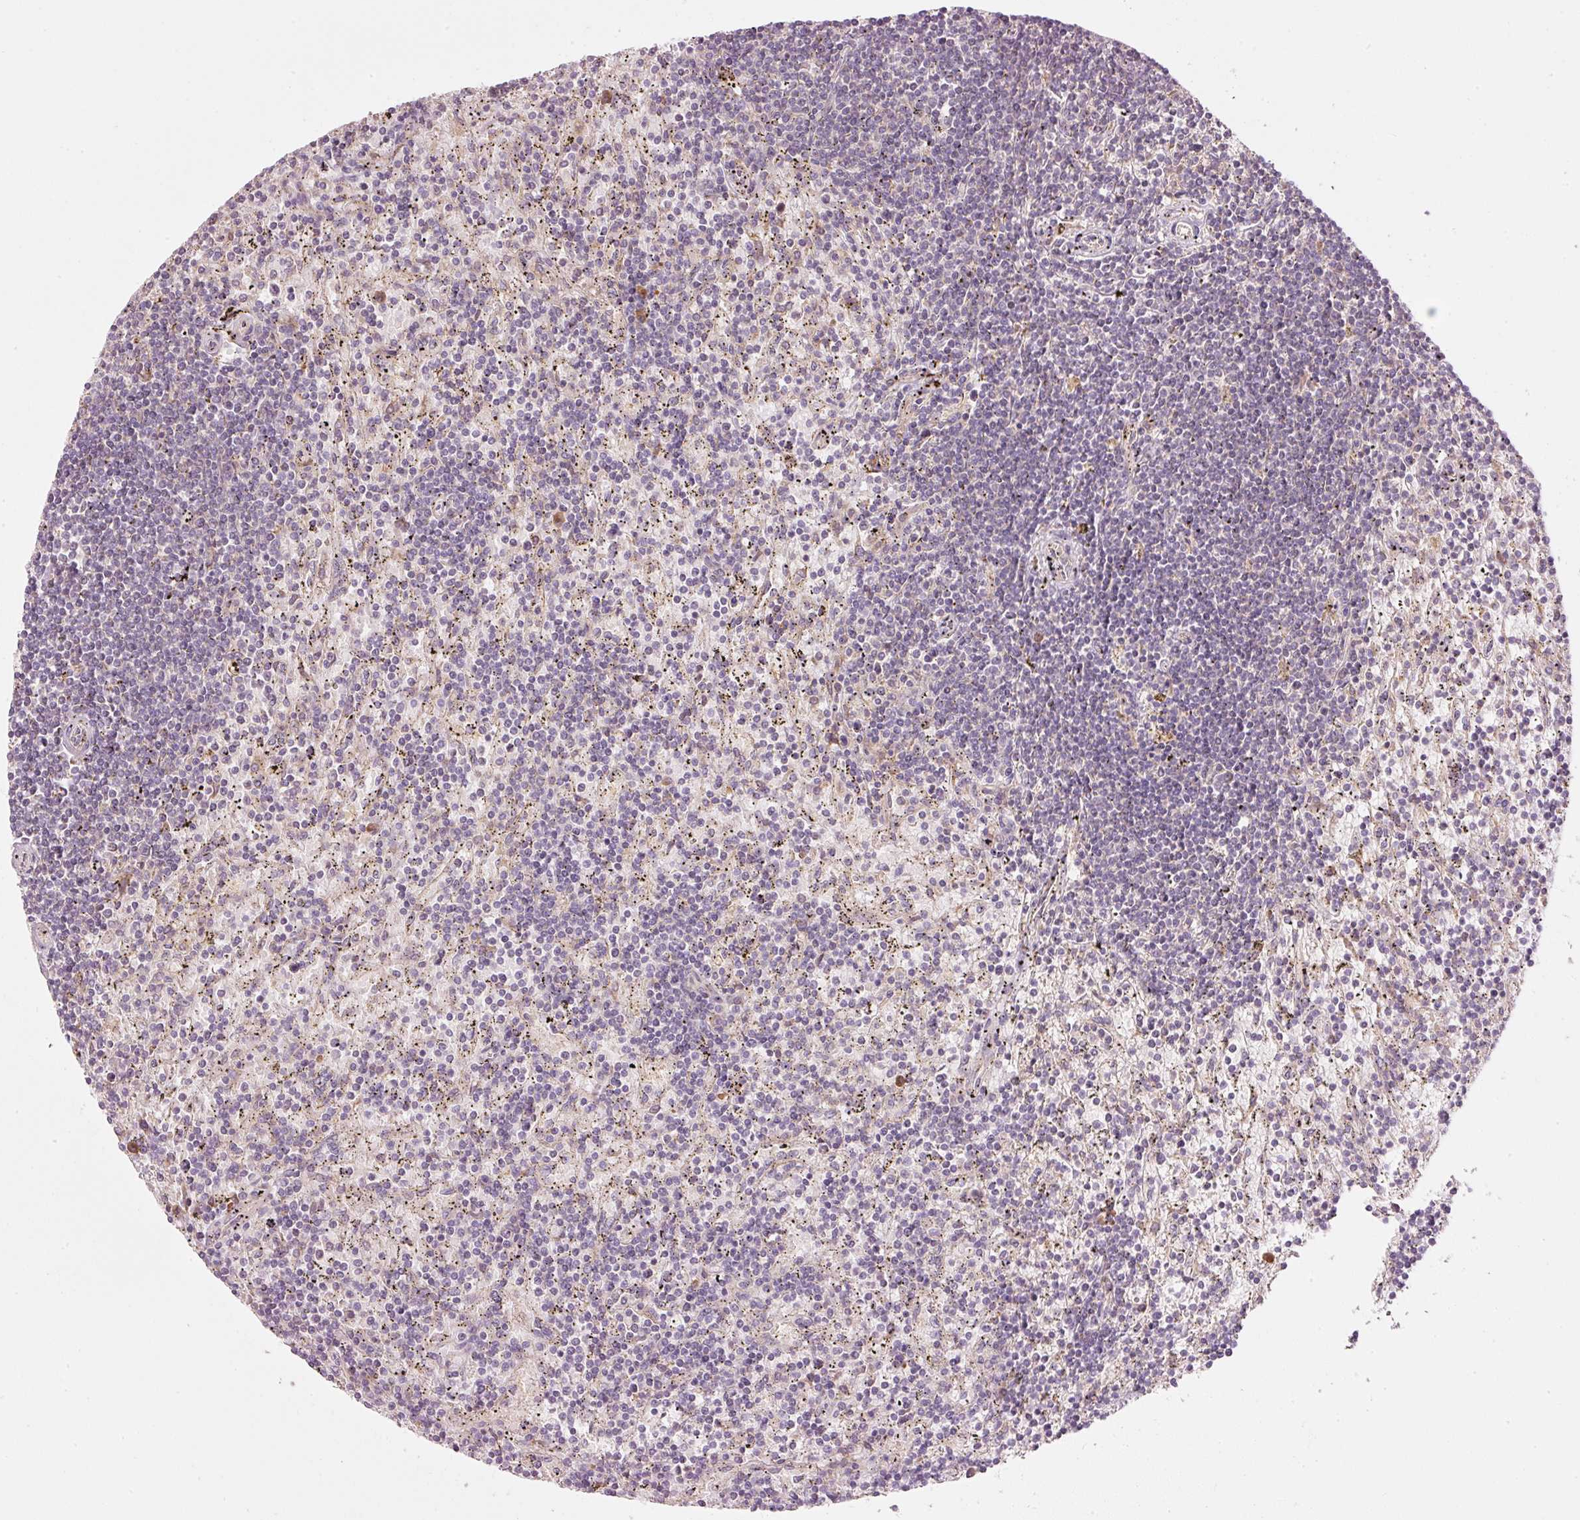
{"staining": {"intensity": "negative", "quantity": "none", "location": "none"}, "tissue": "lymphoma", "cell_type": "Tumor cells", "image_type": "cancer", "snomed": [{"axis": "morphology", "description": "Malignant lymphoma, non-Hodgkin's type, Low grade"}, {"axis": "topography", "description": "Spleen"}], "caption": "Human low-grade malignant lymphoma, non-Hodgkin's type stained for a protein using immunohistochemistry (IHC) shows no staining in tumor cells.", "gene": "MAP10", "patient": {"sex": "male", "age": 76}}